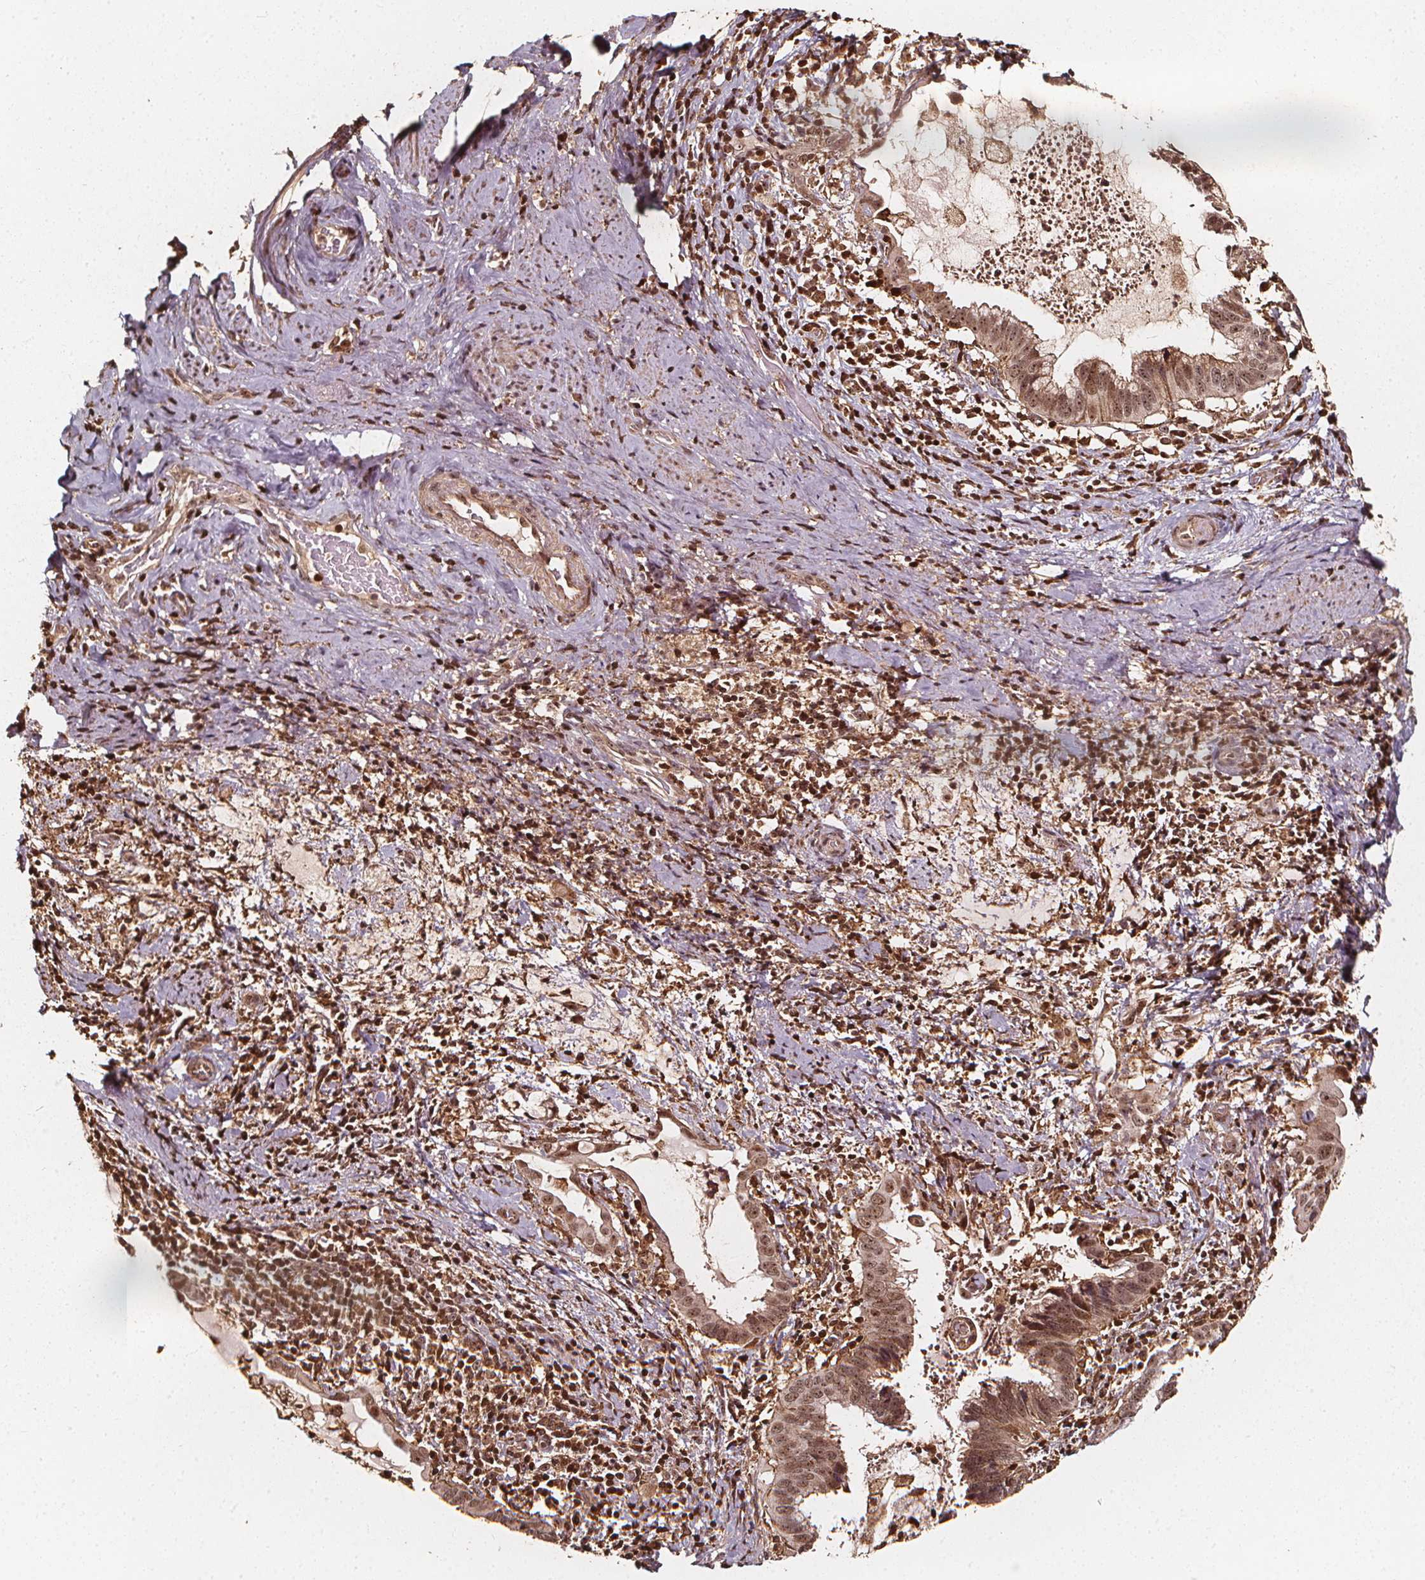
{"staining": {"intensity": "moderate", "quantity": ">75%", "location": "cytoplasmic/membranous,nuclear"}, "tissue": "cervical cancer", "cell_type": "Tumor cells", "image_type": "cancer", "snomed": [{"axis": "morphology", "description": "Adenocarcinoma, NOS"}, {"axis": "topography", "description": "Cervix"}], "caption": "This micrograph displays immunohistochemistry (IHC) staining of human adenocarcinoma (cervical), with medium moderate cytoplasmic/membranous and nuclear expression in about >75% of tumor cells.", "gene": "EXOSC9", "patient": {"sex": "female", "age": 56}}